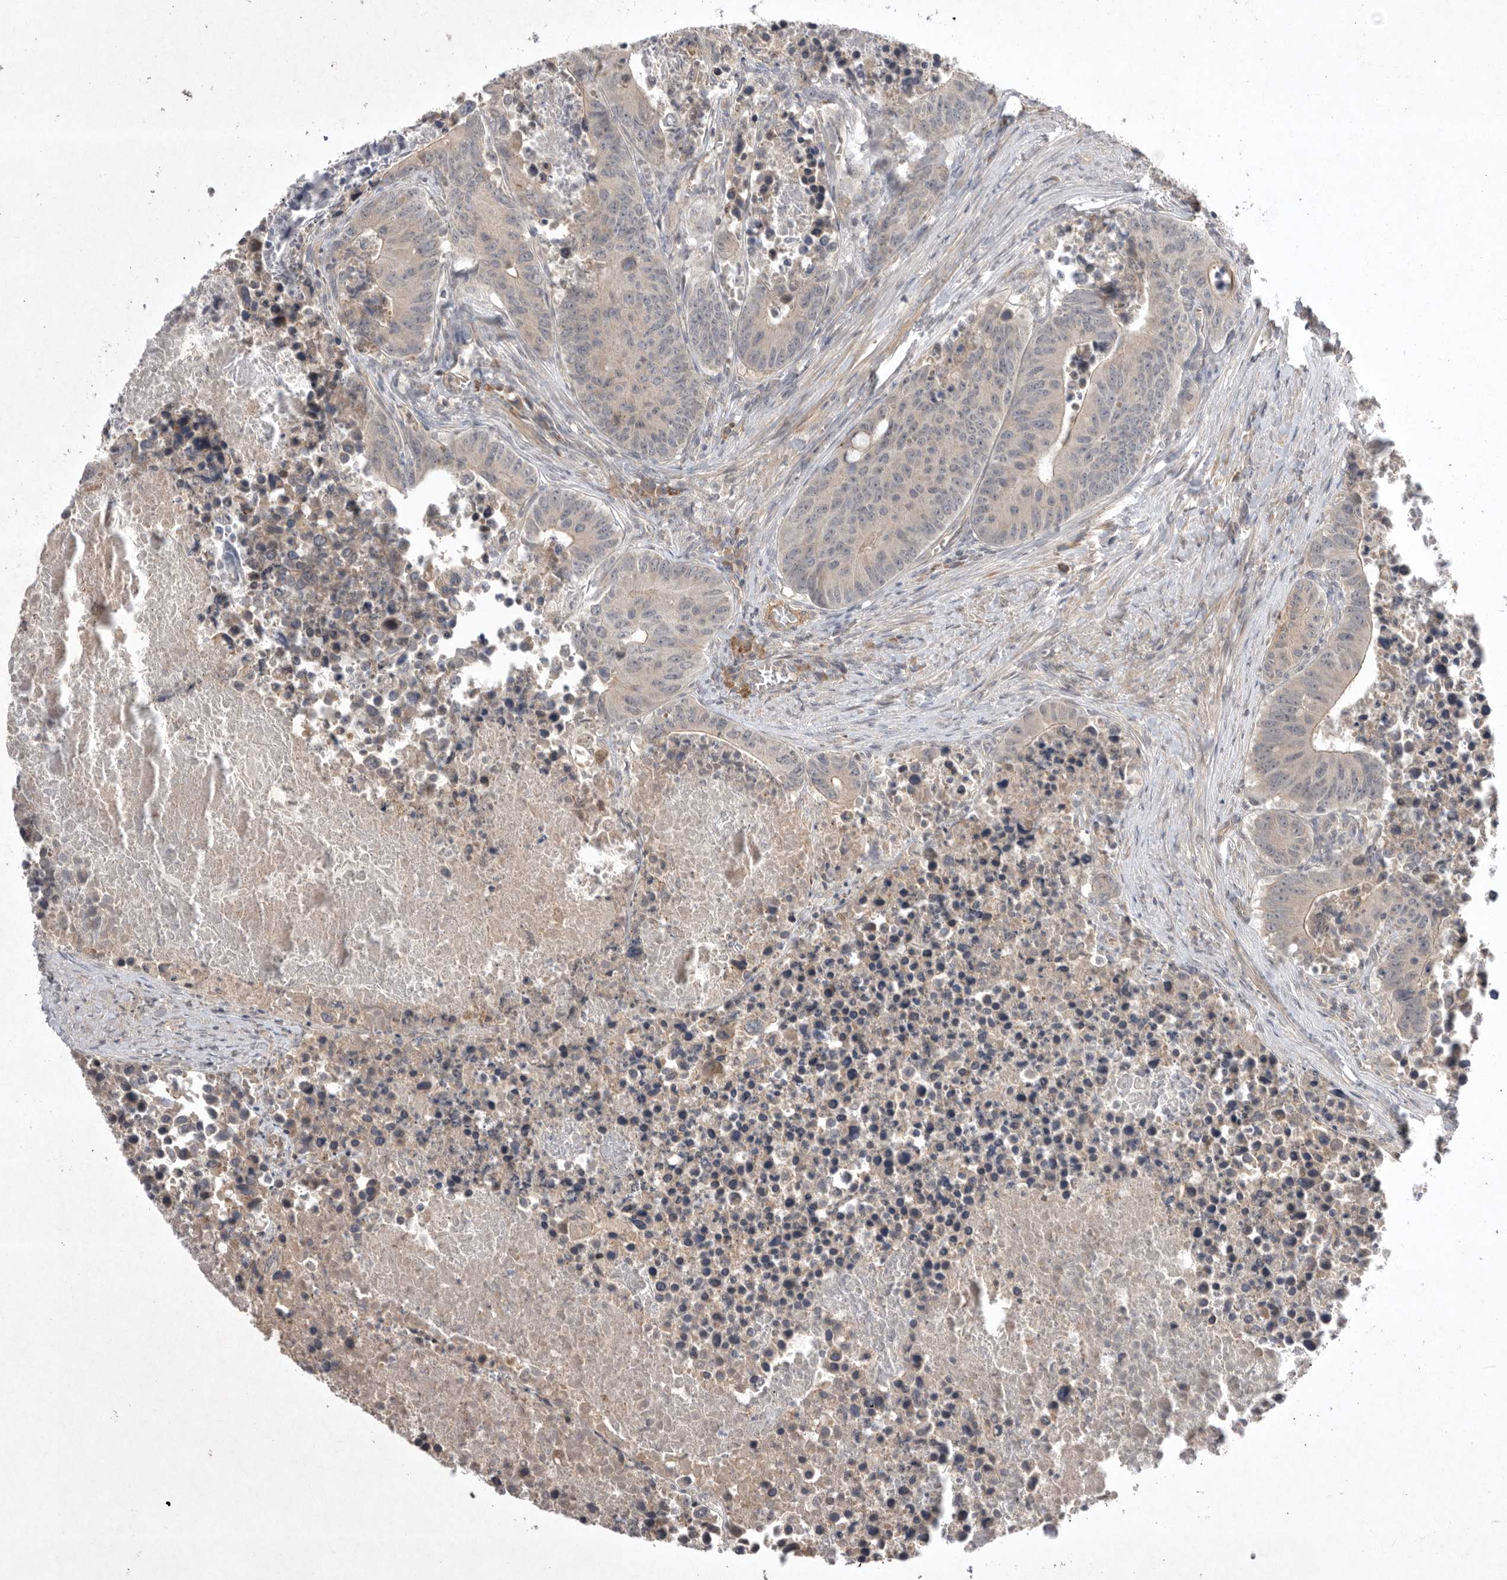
{"staining": {"intensity": "weak", "quantity": "25%-75%", "location": "cytoplasmic/membranous"}, "tissue": "colorectal cancer", "cell_type": "Tumor cells", "image_type": "cancer", "snomed": [{"axis": "morphology", "description": "Adenocarcinoma, NOS"}, {"axis": "topography", "description": "Colon"}], "caption": "Immunohistochemistry micrograph of human adenocarcinoma (colorectal) stained for a protein (brown), which demonstrates low levels of weak cytoplasmic/membranous staining in approximately 25%-75% of tumor cells.", "gene": "NRCAM", "patient": {"sex": "male", "age": 87}}